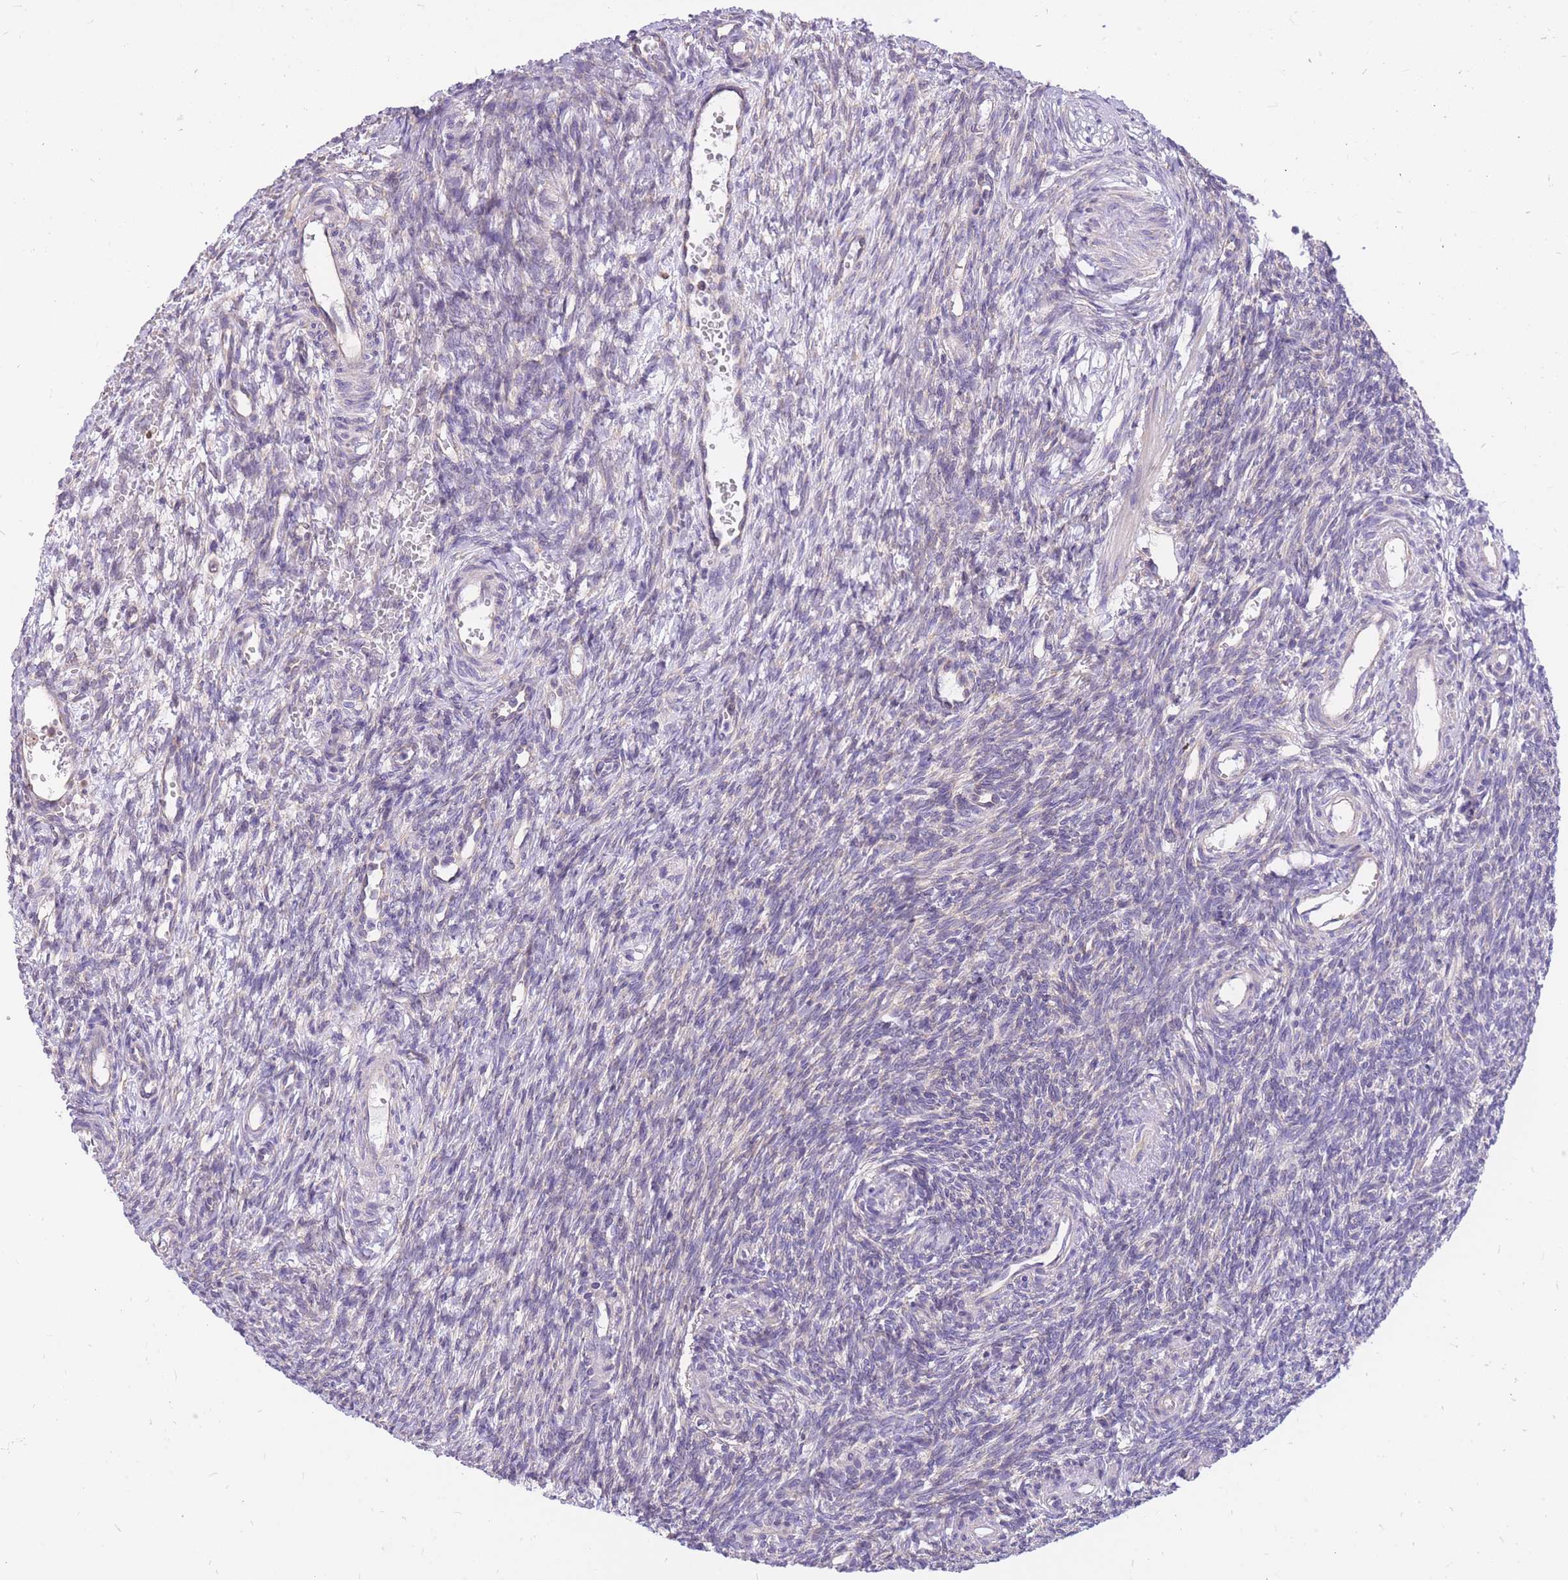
{"staining": {"intensity": "negative", "quantity": "none", "location": "none"}, "tissue": "ovary", "cell_type": "Ovarian stroma cells", "image_type": "normal", "snomed": [{"axis": "morphology", "description": "Normal tissue, NOS"}, {"axis": "topography", "description": "Ovary"}], "caption": "Ovary stained for a protein using immunohistochemistry displays no staining ovarian stroma cells.", "gene": "TOPAZ1", "patient": {"sex": "female", "age": 39}}